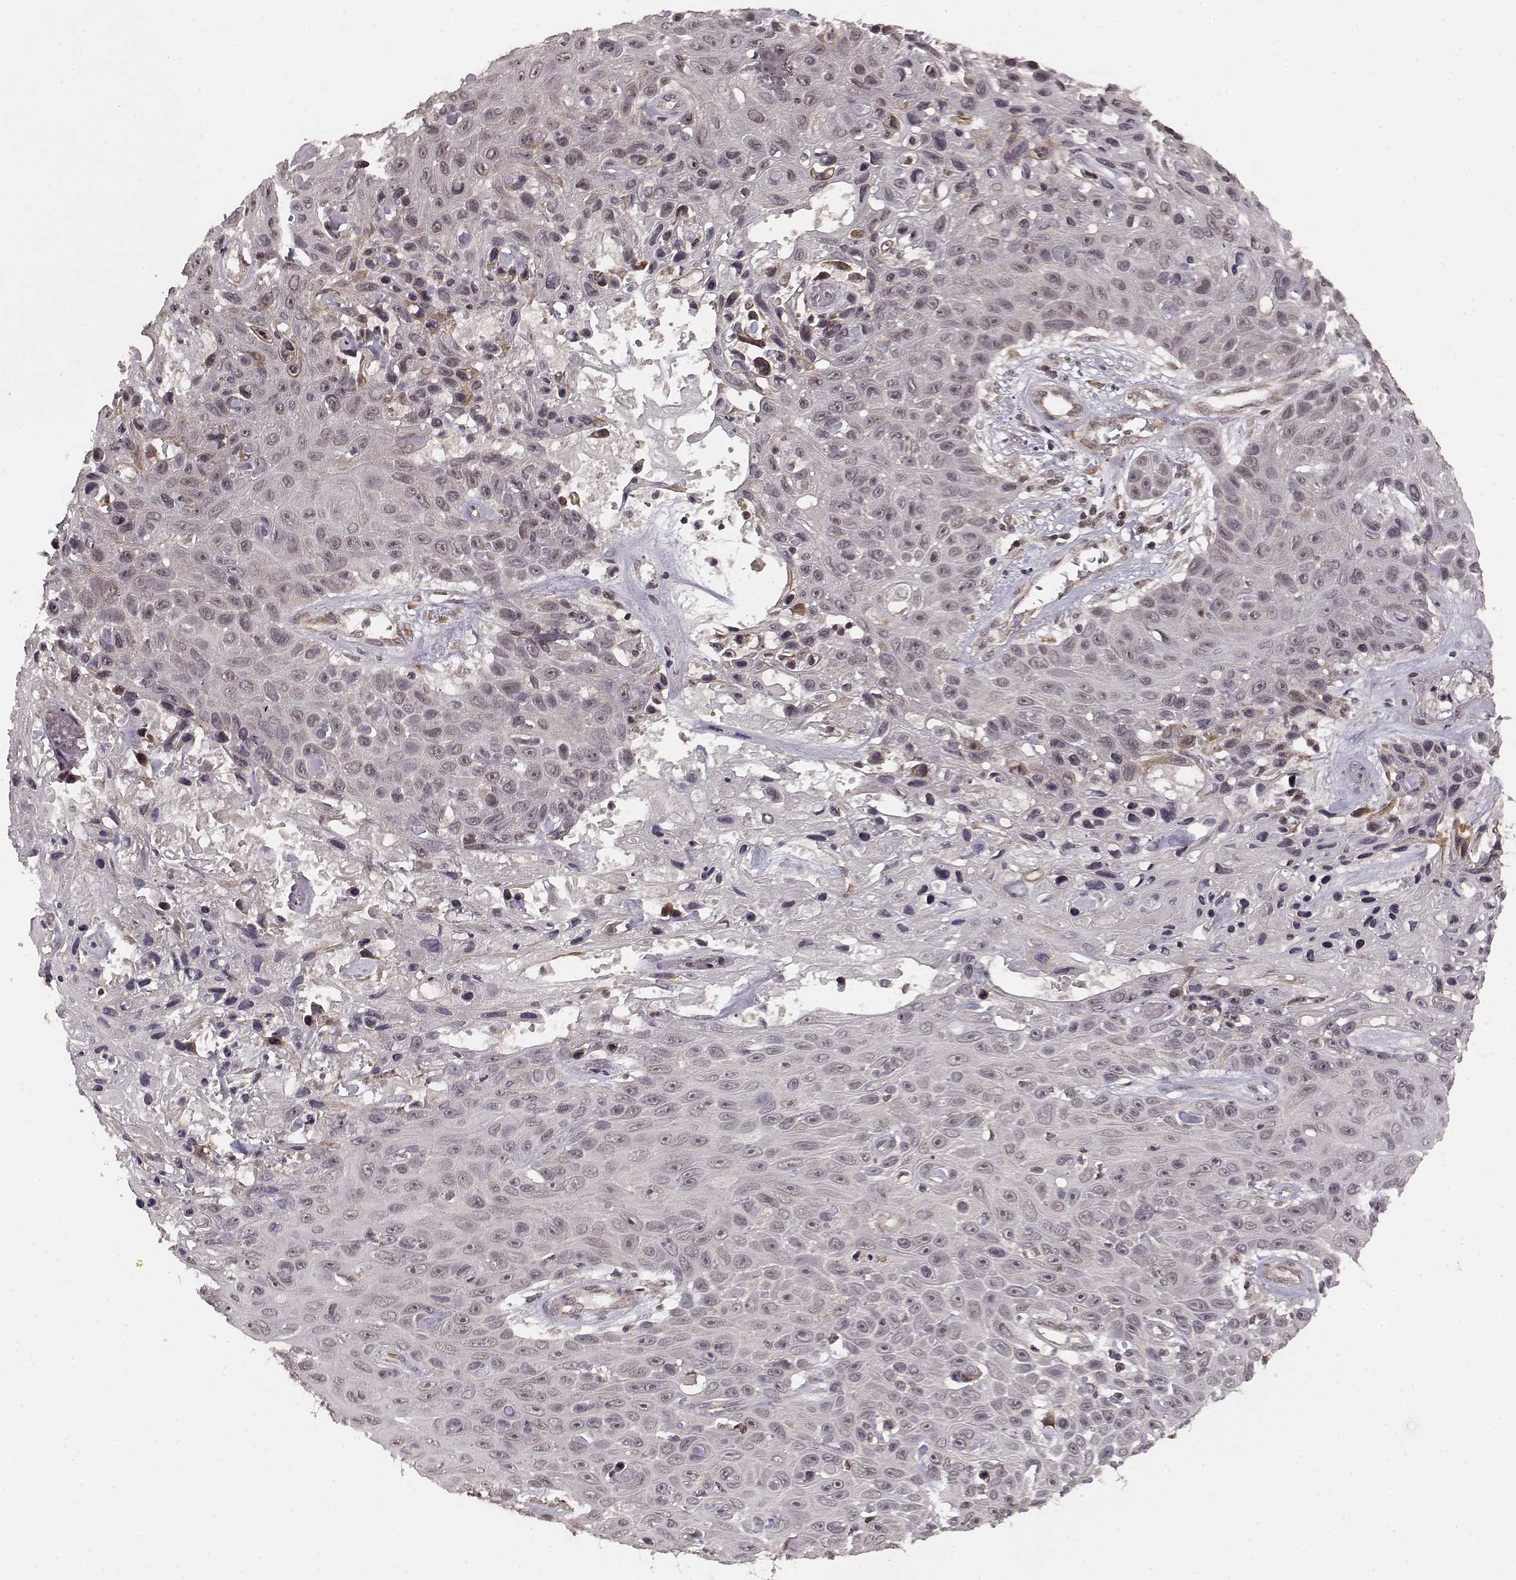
{"staining": {"intensity": "weak", "quantity": "<25%", "location": "cytoplasmic/membranous"}, "tissue": "skin cancer", "cell_type": "Tumor cells", "image_type": "cancer", "snomed": [{"axis": "morphology", "description": "Squamous cell carcinoma, NOS"}, {"axis": "topography", "description": "Skin"}], "caption": "This is a photomicrograph of immunohistochemistry (IHC) staining of skin cancer, which shows no expression in tumor cells.", "gene": "ELOVL5", "patient": {"sex": "male", "age": 82}}